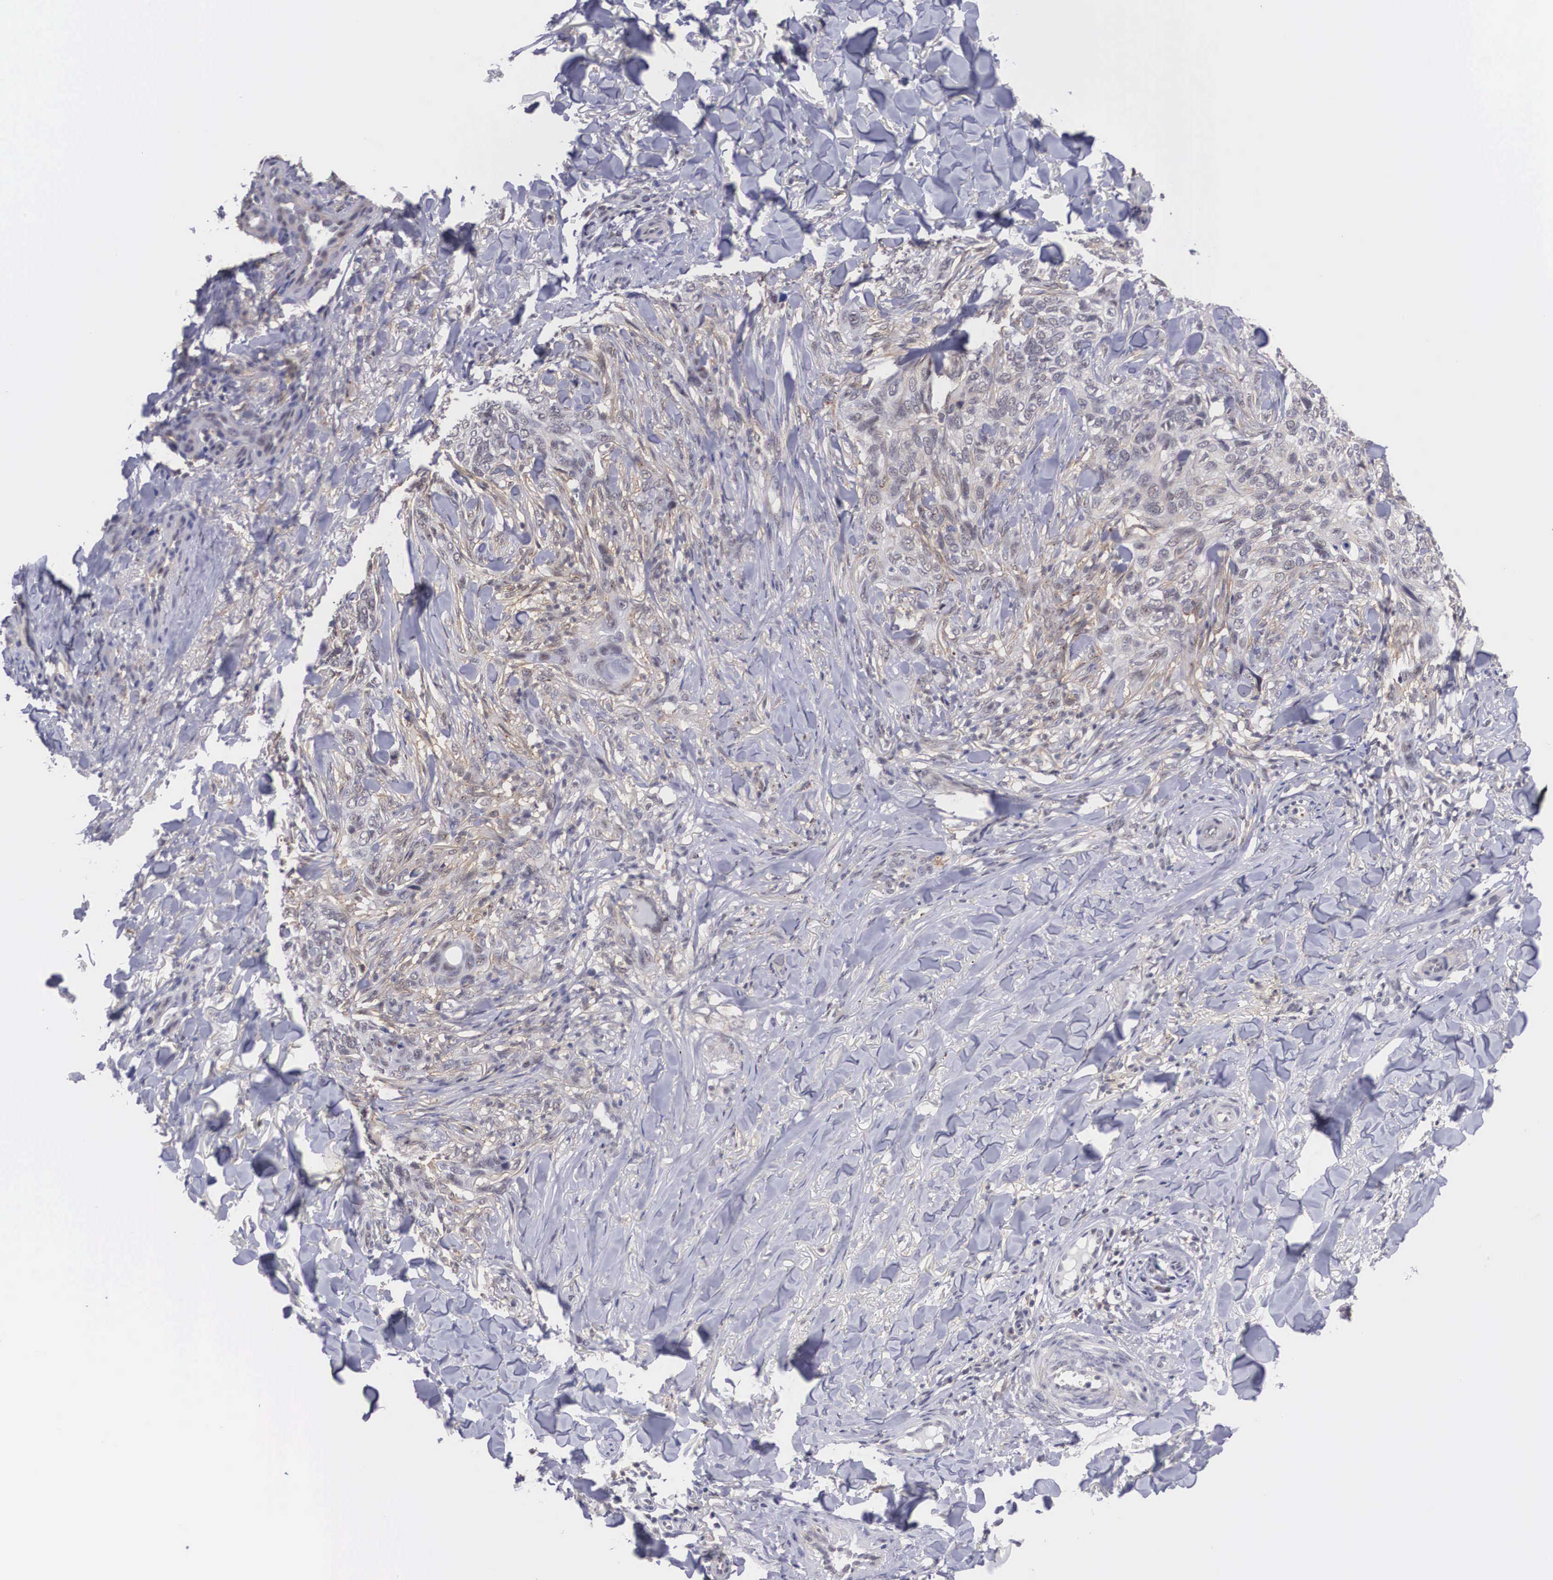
{"staining": {"intensity": "negative", "quantity": "none", "location": "none"}, "tissue": "skin cancer", "cell_type": "Tumor cells", "image_type": "cancer", "snomed": [{"axis": "morphology", "description": "Normal tissue, NOS"}, {"axis": "morphology", "description": "Basal cell carcinoma"}, {"axis": "topography", "description": "Skin"}], "caption": "DAB immunohistochemical staining of human basal cell carcinoma (skin) exhibits no significant expression in tumor cells. The staining is performed using DAB brown chromogen with nuclei counter-stained in using hematoxylin.", "gene": "NR4A2", "patient": {"sex": "male", "age": 81}}